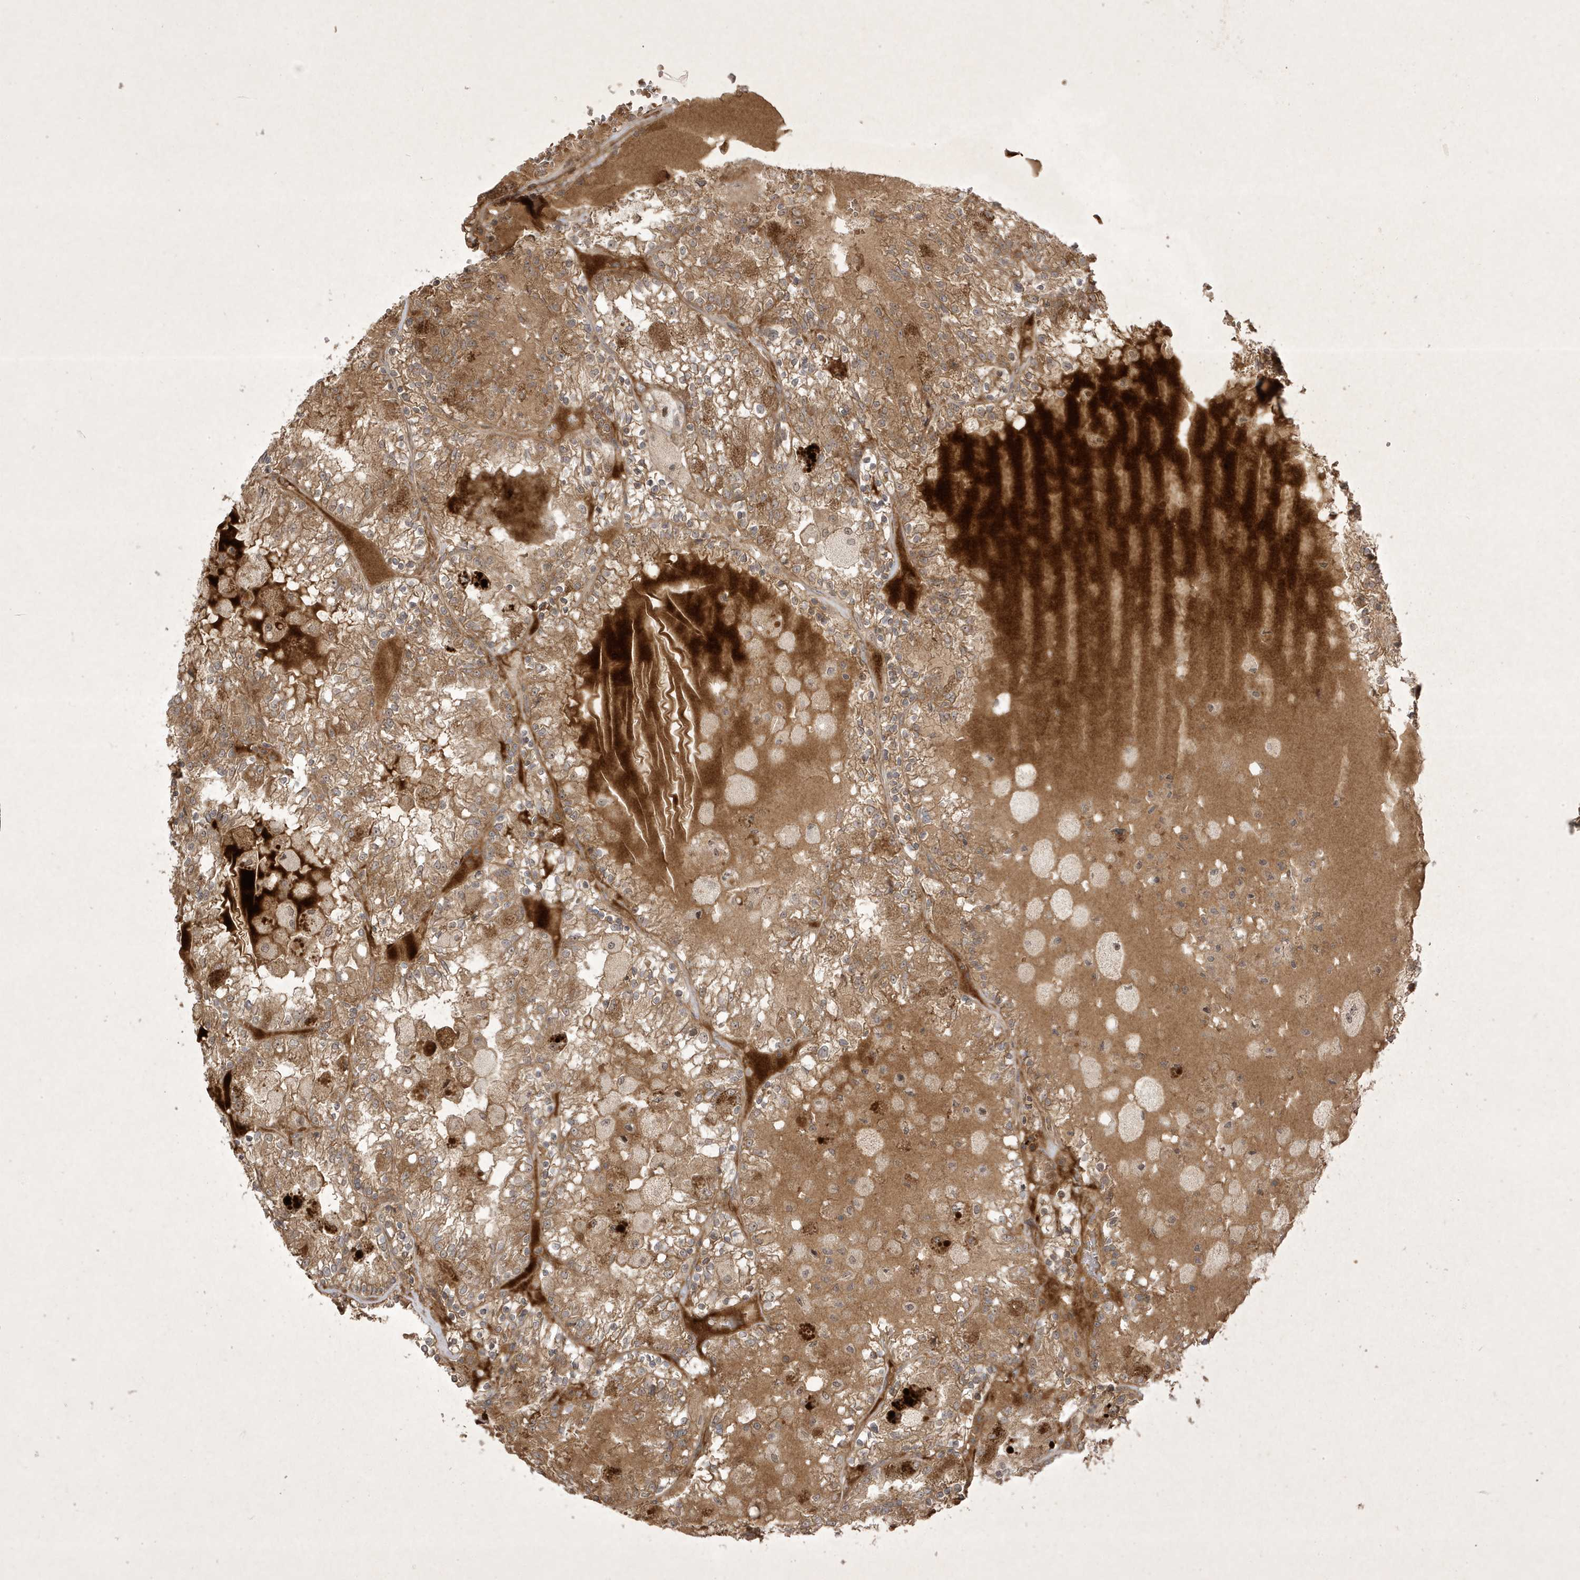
{"staining": {"intensity": "moderate", "quantity": ">75%", "location": "cytoplasmic/membranous"}, "tissue": "renal cancer", "cell_type": "Tumor cells", "image_type": "cancer", "snomed": [{"axis": "morphology", "description": "Adenocarcinoma, NOS"}, {"axis": "topography", "description": "Kidney"}], "caption": "A high-resolution micrograph shows IHC staining of renal cancer (adenocarcinoma), which displays moderate cytoplasmic/membranous positivity in about >75% of tumor cells. (brown staining indicates protein expression, while blue staining denotes nuclei).", "gene": "FAM83C", "patient": {"sex": "female", "age": 56}}